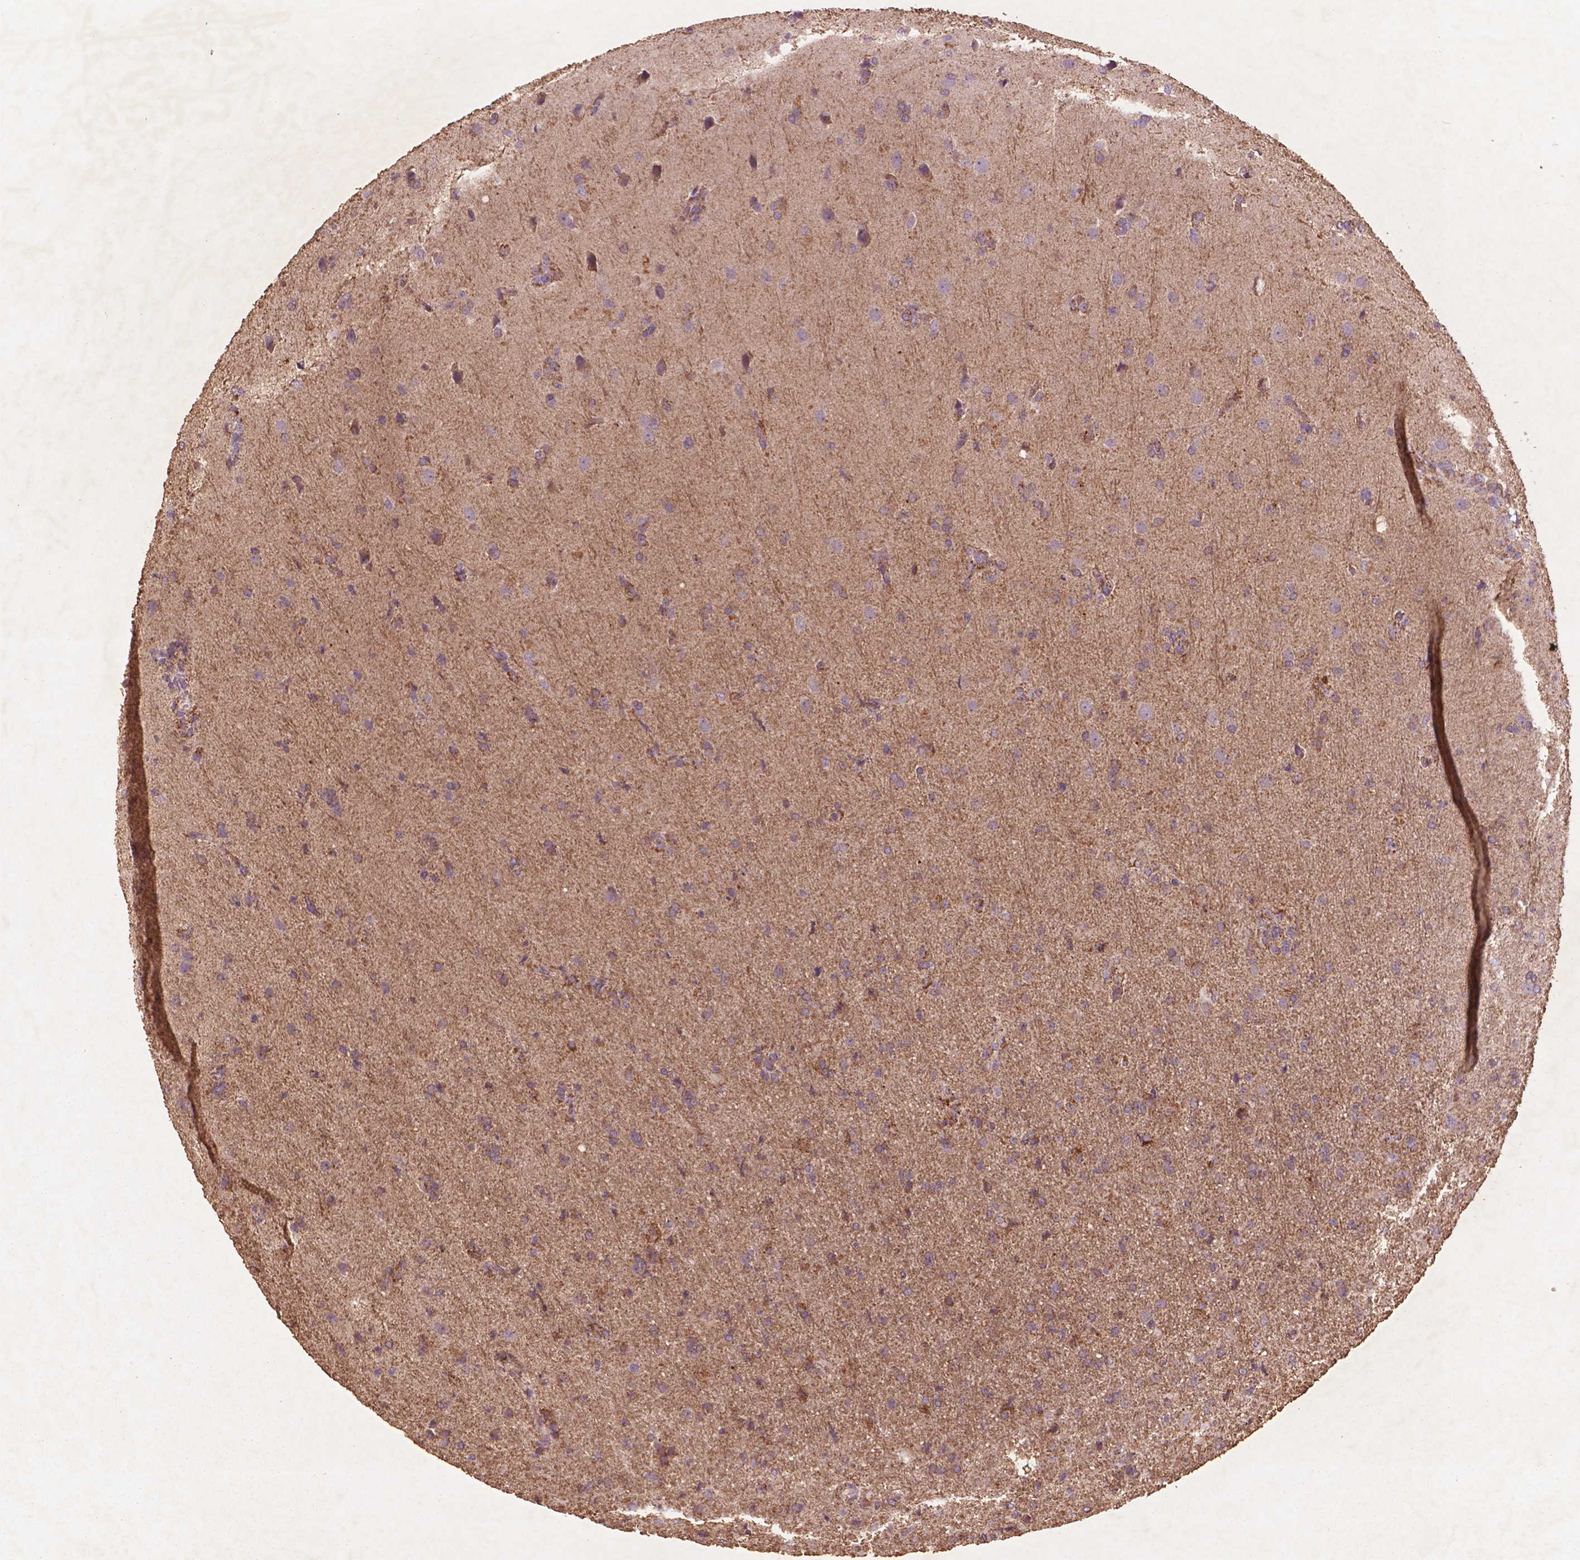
{"staining": {"intensity": "moderate", "quantity": ">75%", "location": "cytoplasmic/membranous"}, "tissue": "glioma", "cell_type": "Tumor cells", "image_type": "cancer", "snomed": [{"axis": "morphology", "description": "Glioma, malignant, High grade"}, {"axis": "topography", "description": "Brain"}], "caption": "An IHC image of tumor tissue is shown. Protein staining in brown shows moderate cytoplasmic/membranous positivity in glioma within tumor cells. Using DAB (brown) and hematoxylin (blue) stains, captured at high magnification using brightfield microscopy.", "gene": "NLRX1", "patient": {"sex": "male", "age": 68}}